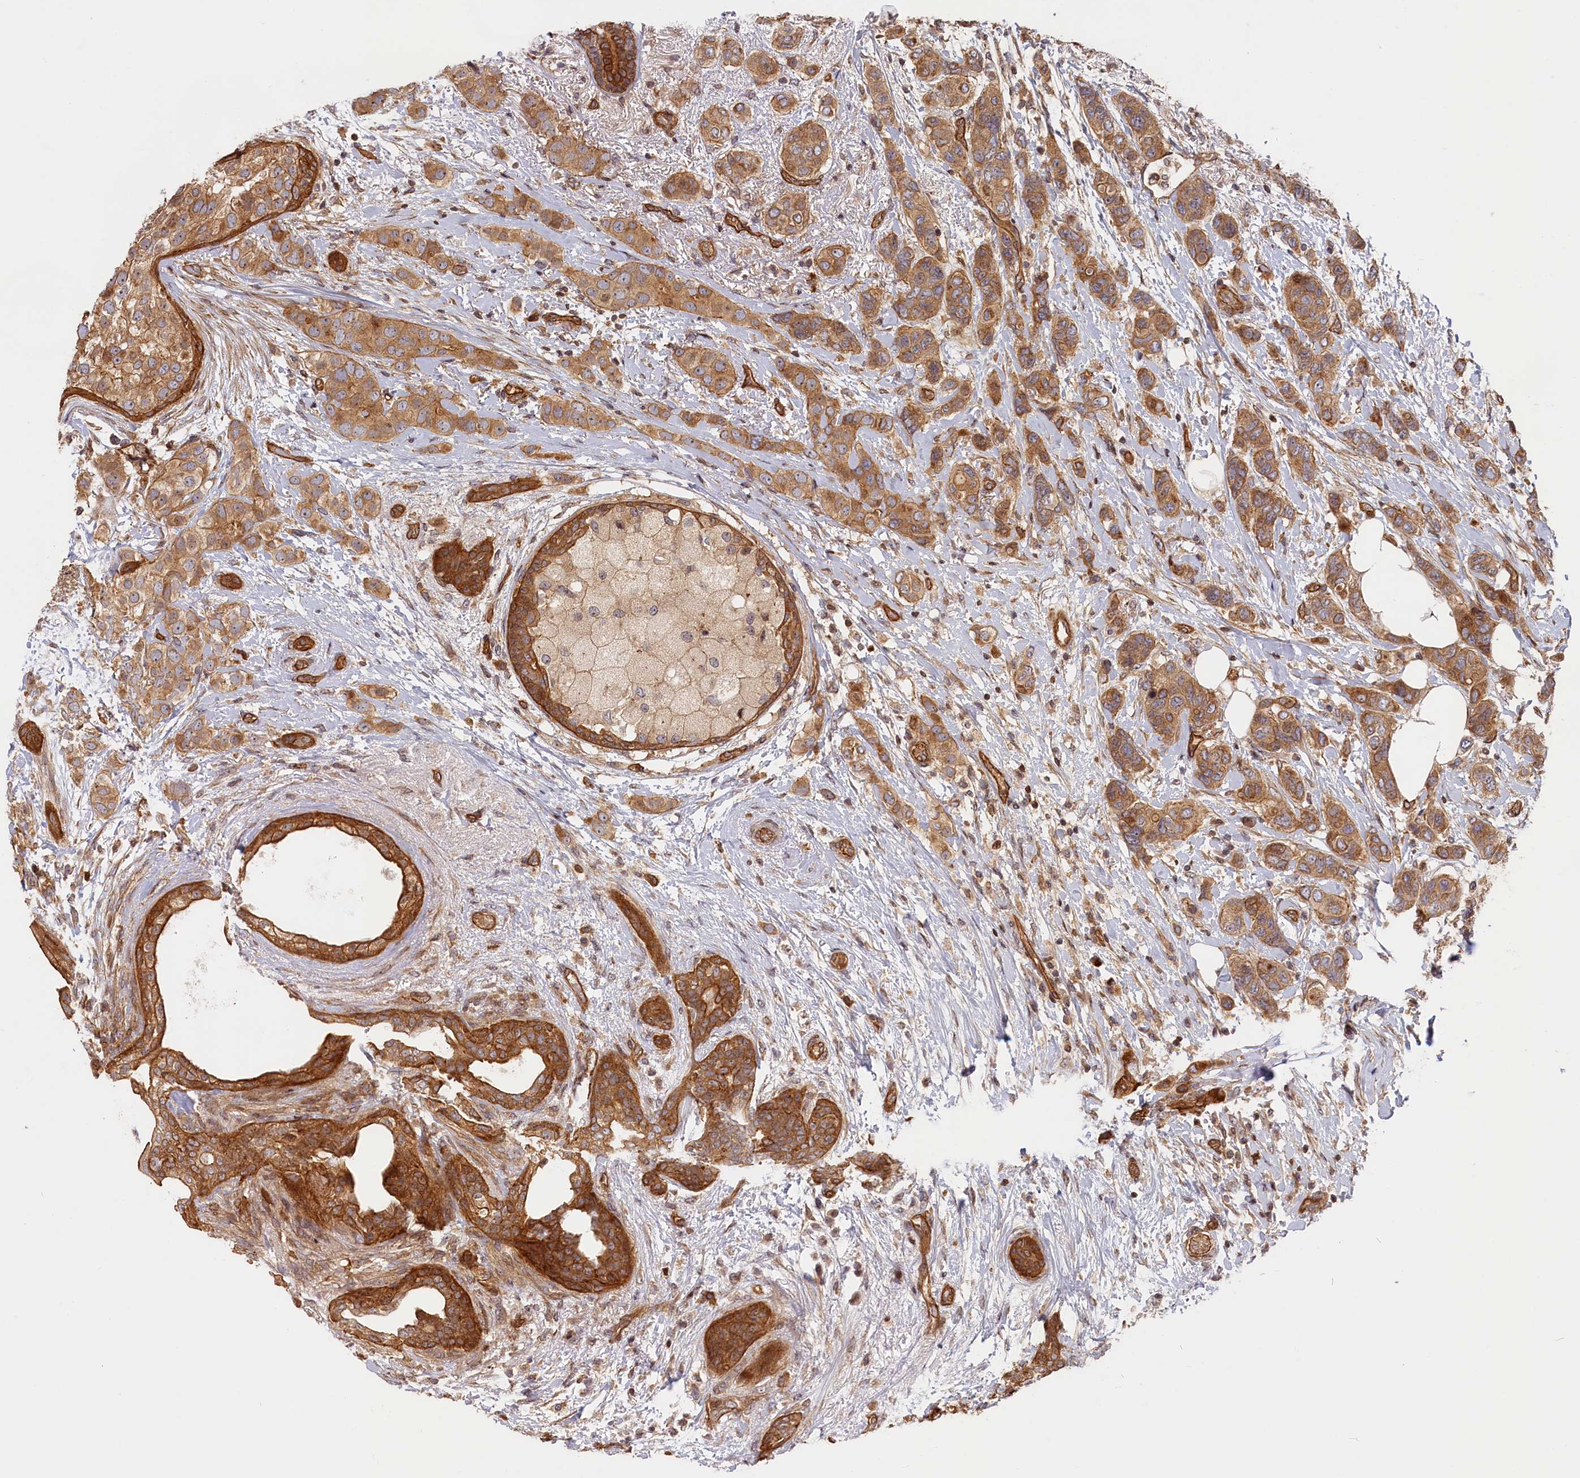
{"staining": {"intensity": "moderate", "quantity": ">75%", "location": "cytoplasmic/membranous"}, "tissue": "breast cancer", "cell_type": "Tumor cells", "image_type": "cancer", "snomed": [{"axis": "morphology", "description": "Lobular carcinoma"}, {"axis": "topography", "description": "Breast"}], "caption": "An immunohistochemistry histopathology image of neoplastic tissue is shown. Protein staining in brown highlights moderate cytoplasmic/membranous positivity in breast lobular carcinoma within tumor cells.", "gene": "CEP44", "patient": {"sex": "female", "age": 51}}